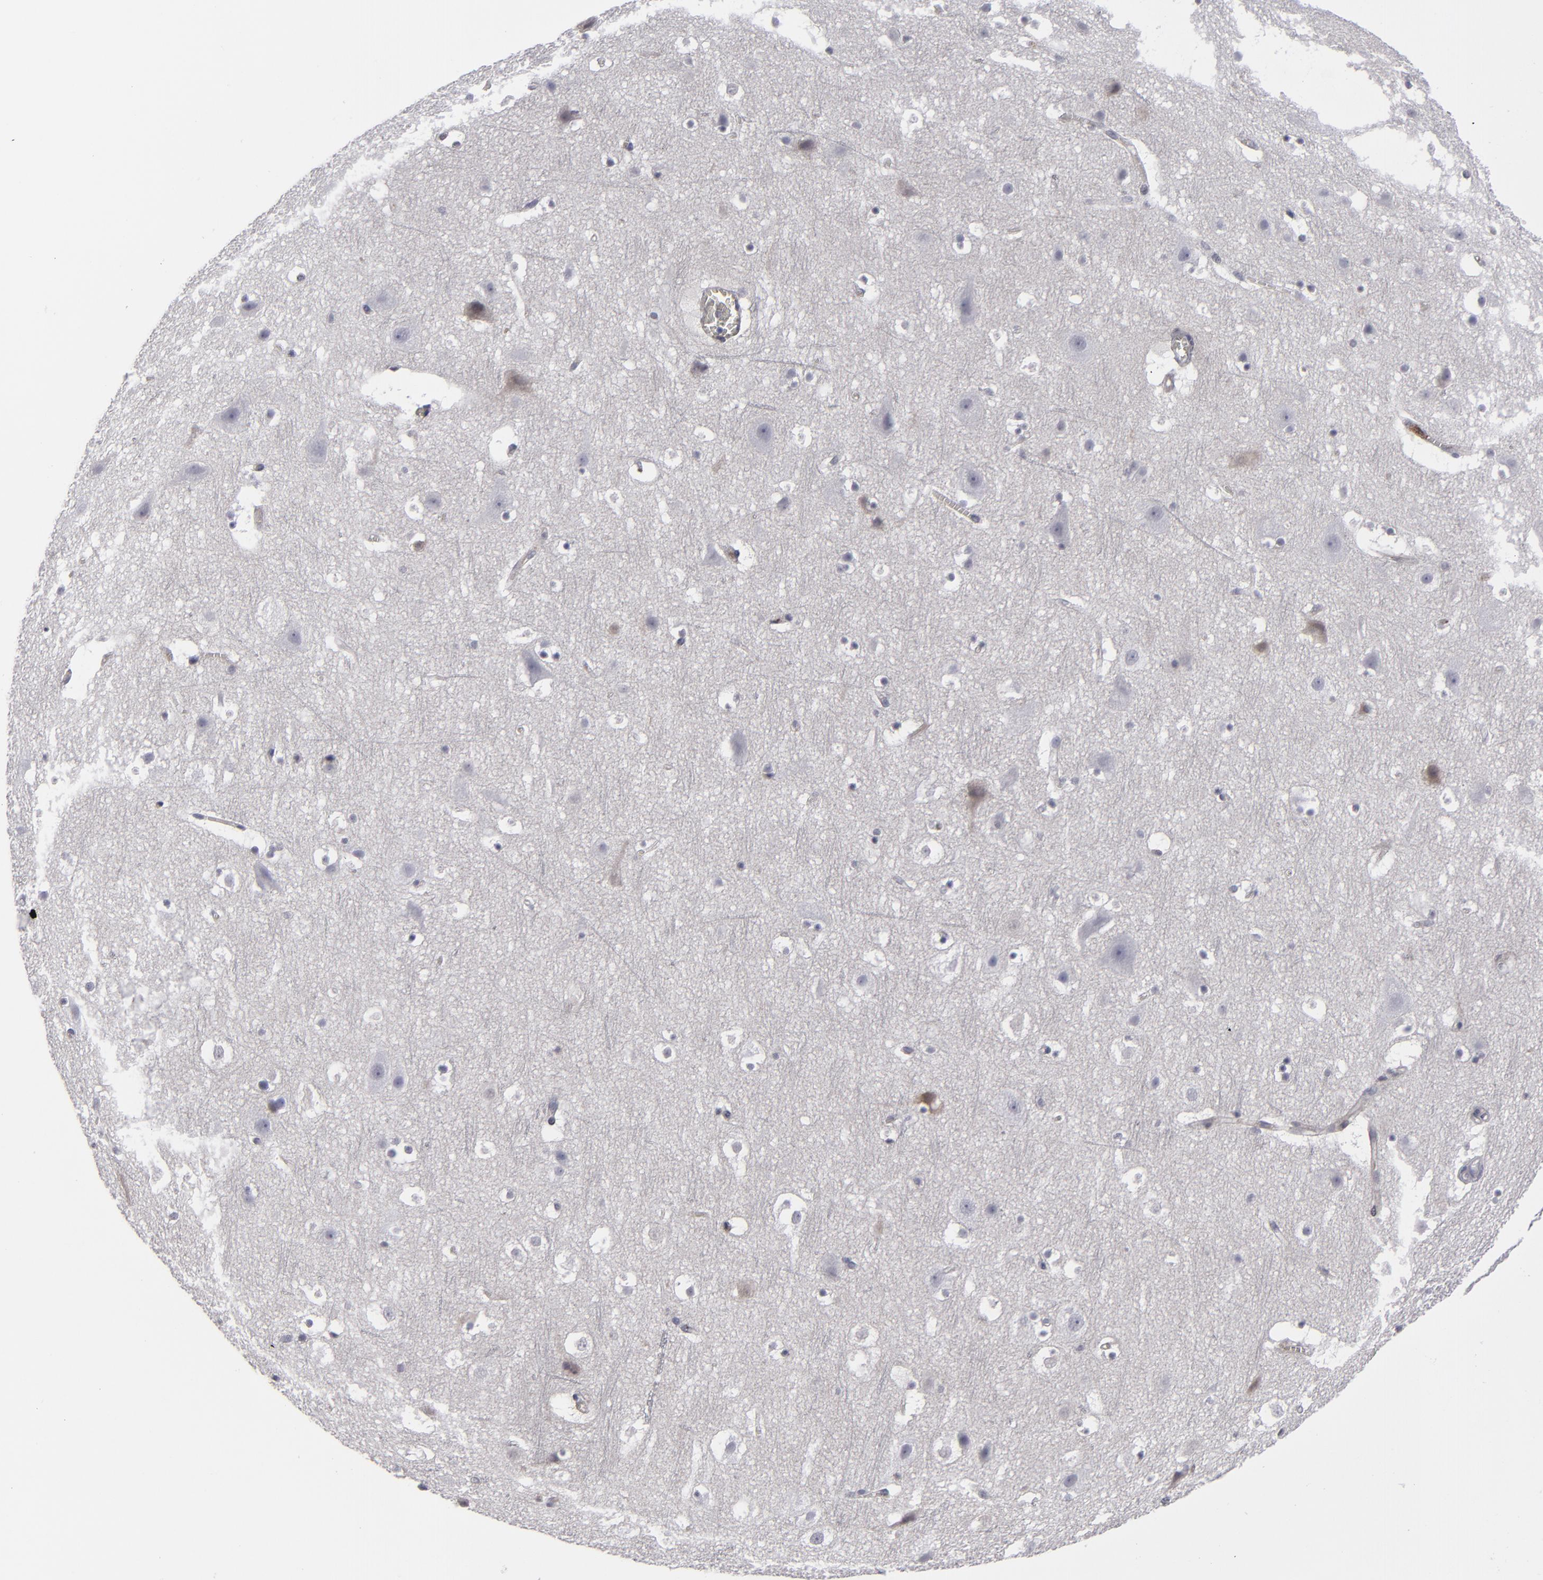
{"staining": {"intensity": "moderate", "quantity": "<25%", "location": "cytoplasmic/membranous"}, "tissue": "cerebral cortex", "cell_type": "Endothelial cells", "image_type": "normal", "snomed": [{"axis": "morphology", "description": "Normal tissue, NOS"}, {"axis": "topography", "description": "Cerebral cortex"}], "caption": "Human cerebral cortex stained for a protein (brown) shows moderate cytoplasmic/membranous positive expression in about <25% of endothelial cells.", "gene": "LRG1", "patient": {"sex": "male", "age": 45}}